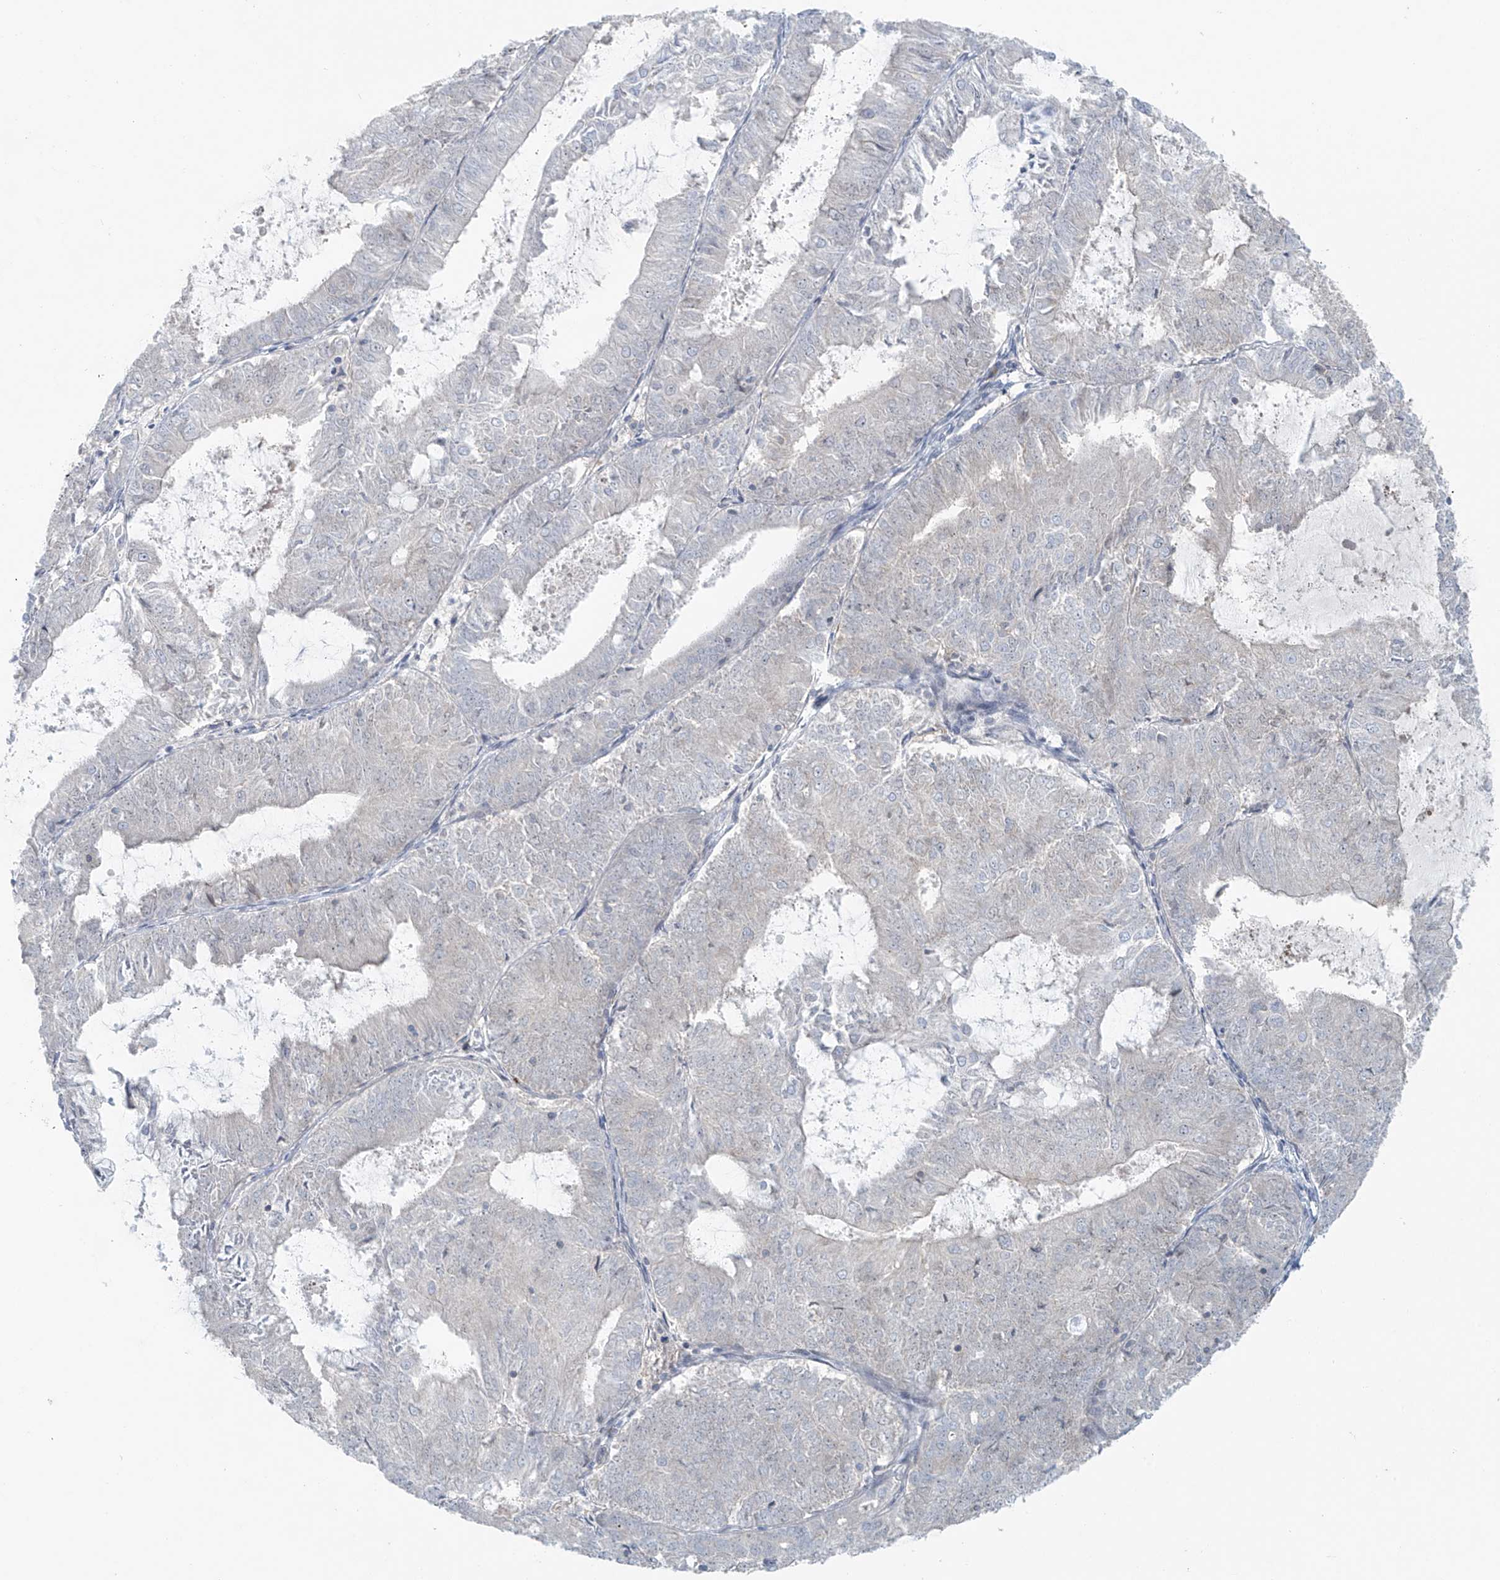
{"staining": {"intensity": "negative", "quantity": "none", "location": "none"}, "tissue": "endometrial cancer", "cell_type": "Tumor cells", "image_type": "cancer", "snomed": [{"axis": "morphology", "description": "Adenocarcinoma, NOS"}, {"axis": "topography", "description": "Endometrium"}], "caption": "Tumor cells are negative for protein expression in human endometrial adenocarcinoma.", "gene": "PPAT", "patient": {"sex": "female", "age": 57}}